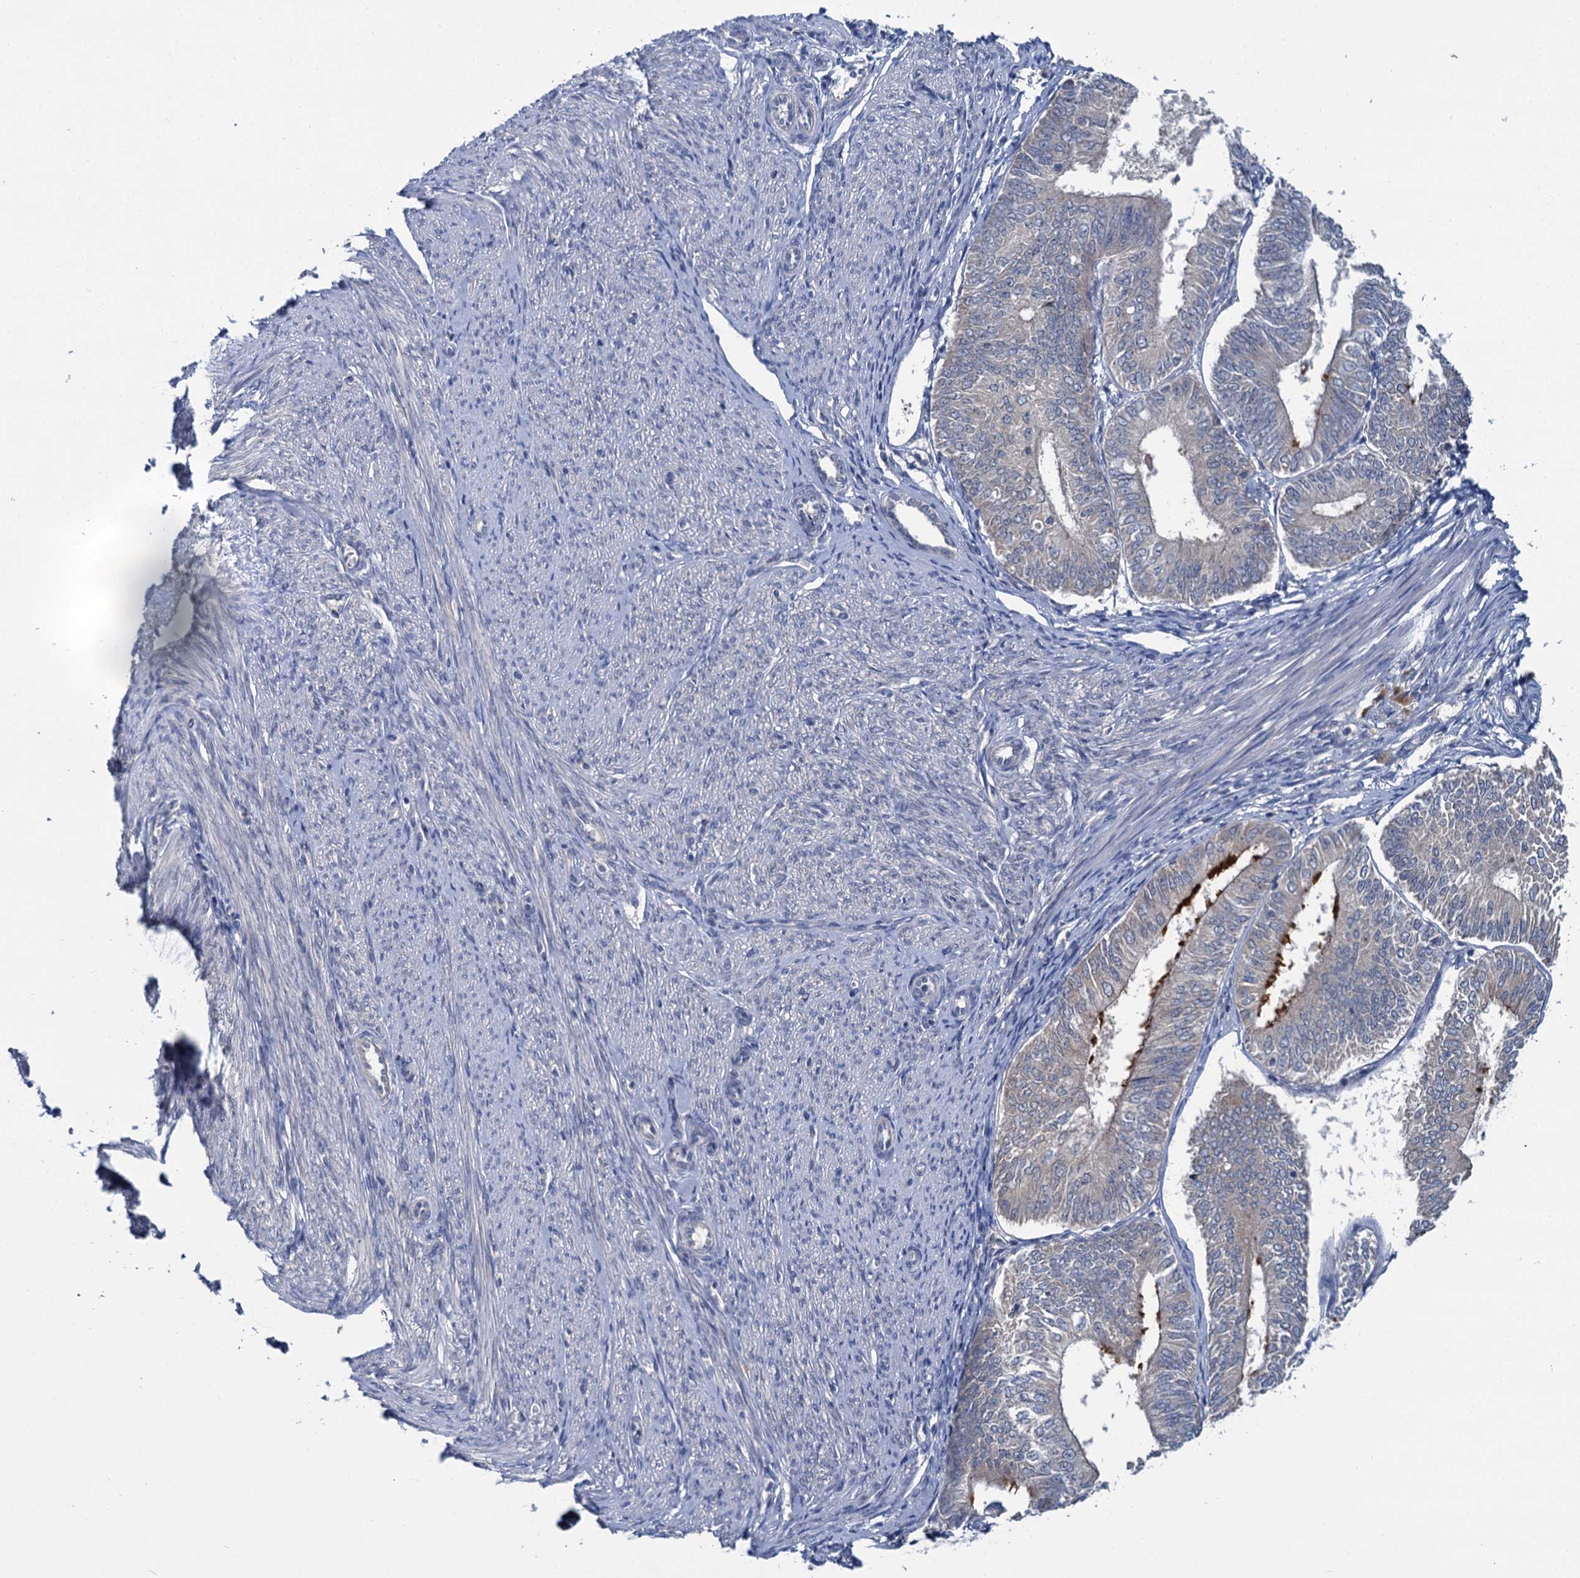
{"staining": {"intensity": "negative", "quantity": "none", "location": "none"}, "tissue": "endometrial cancer", "cell_type": "Tumor cells", "image_type": "cancer", "snomed": [{"axis": "morphology", "description": "Adenocarcinoma, NOS"}, {"axis": "topography", "description": "Endometrium"}], "caption": "Adenocarcinoma (endometrial) stained for a protein using immunohistochemistry demonstrates no positivity tumor cells.", "gene": "ANKRD42", "patient": {"sex": "female", "age": 58}}